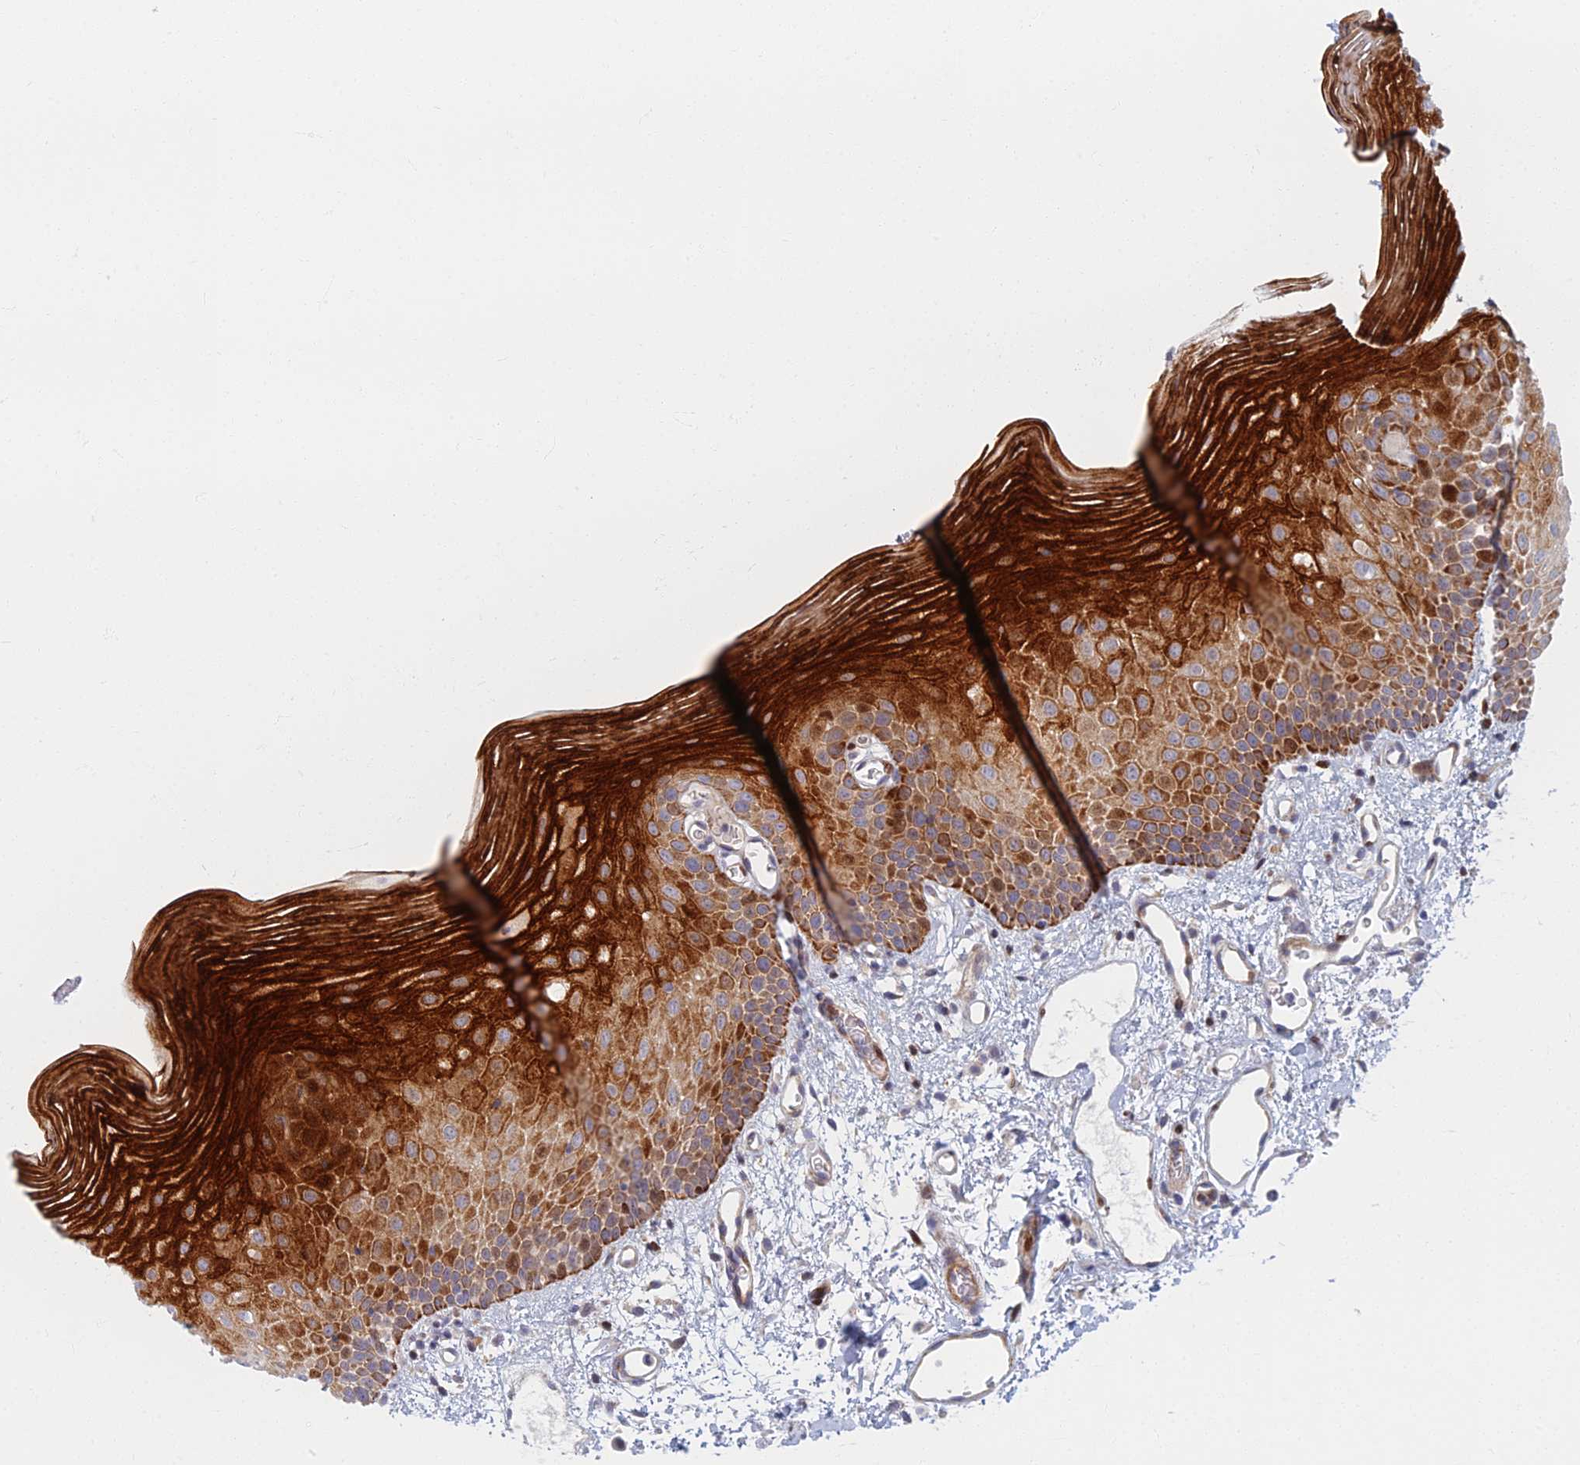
{"staining": {"intensity": "strong", "quantity": ">75%", "location": "cytoplasmic/membranous"}, "tissue": "oral mucosa", "cell_type": "Squamous epithelial cells", "image_type": "normal", "snomed": [{"axis": "morphology", "description": "Normal tissue, NOS"}, {"axis": "topography", "description": "Oral tissue"}], "caption": "About >75% of squamous epithelial cells in normal human oral mucosa demonstrate strong cytoplasmic/membranous protein expression as visualized by brown immunohistochemical staining.", "gene": "C15orf40", "patient": {"sex": "female", "age": 70}}